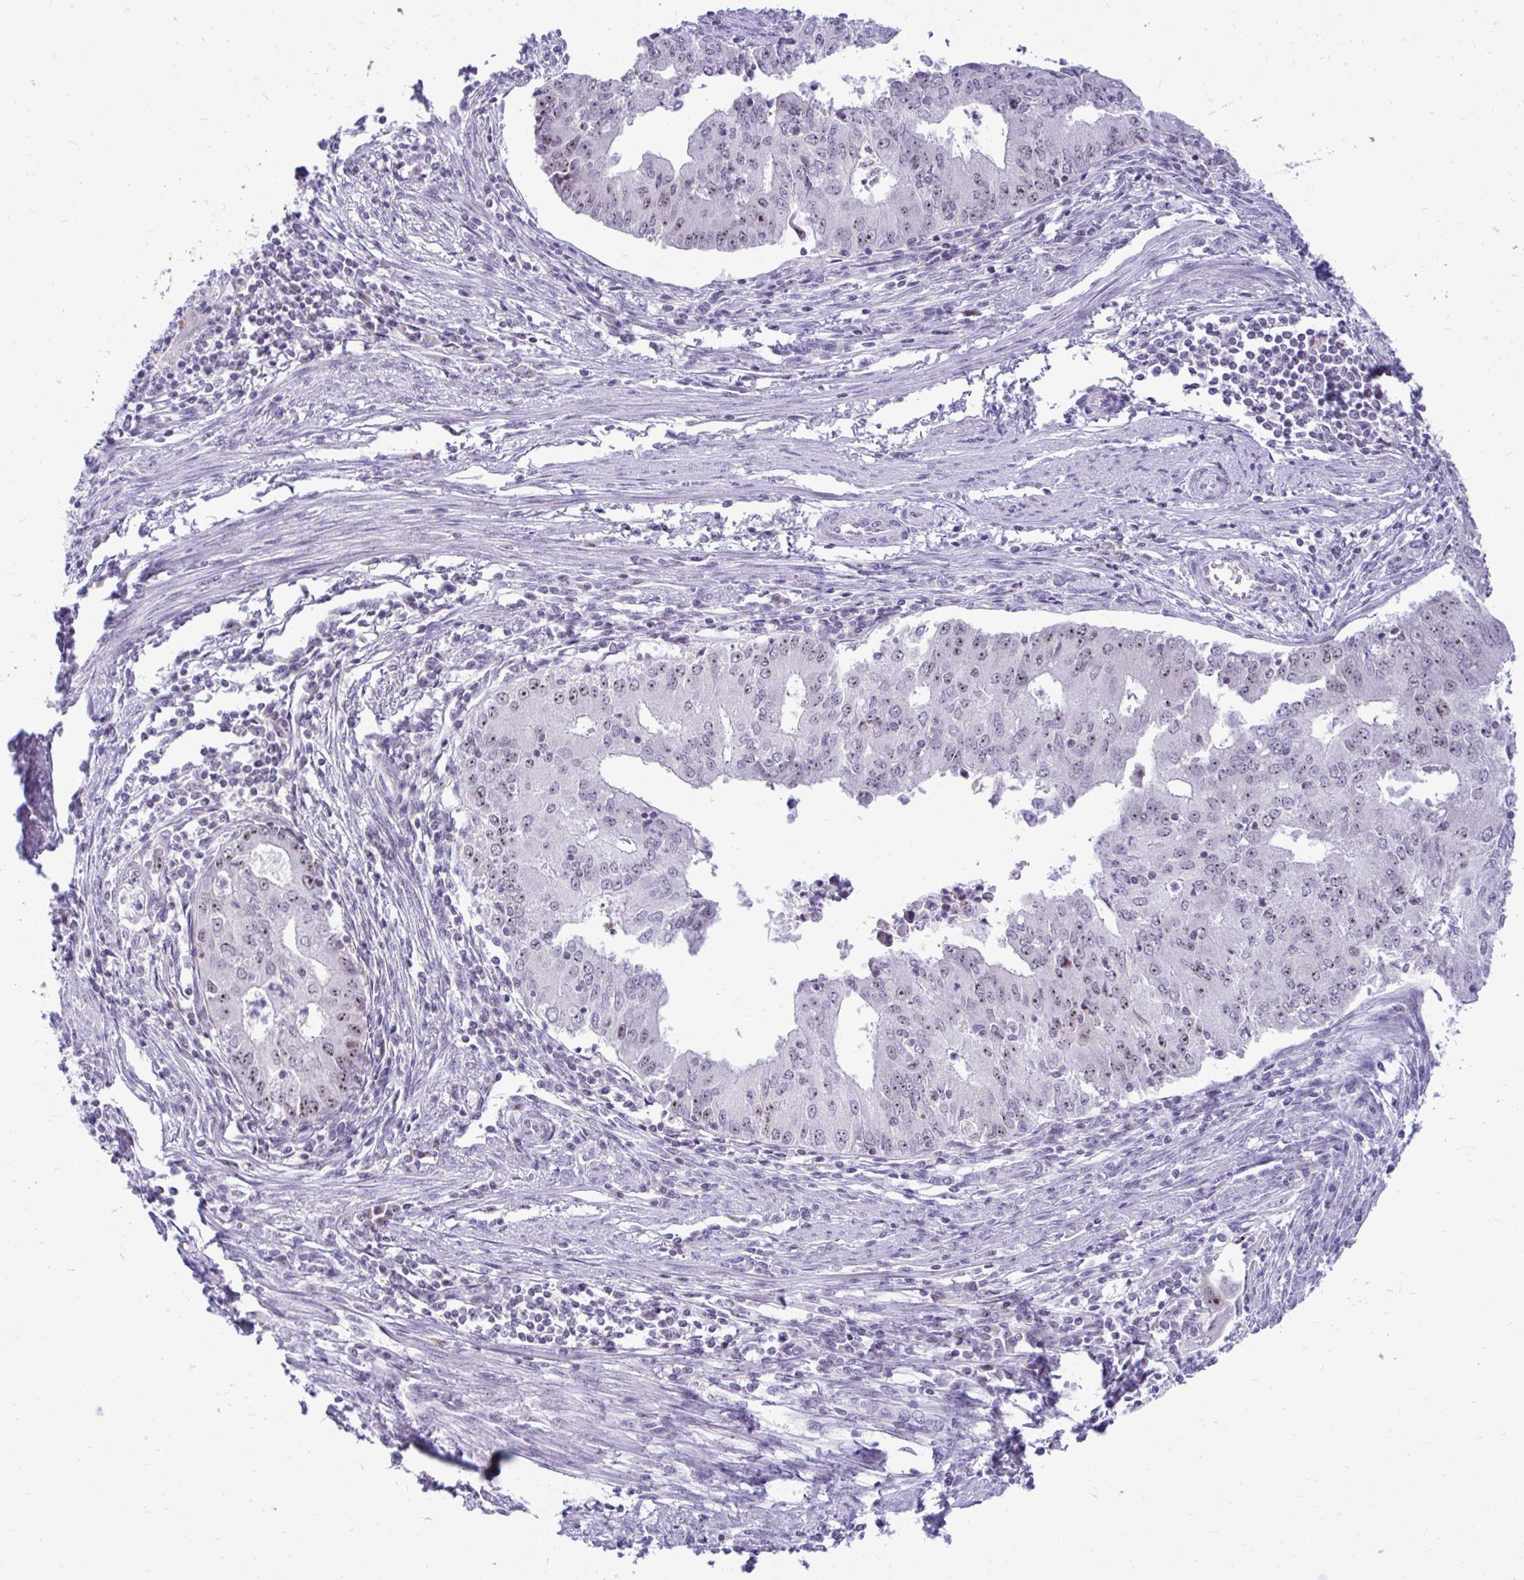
{"staining": {"intensity": "weak", "quantity": "<25%", "location": "nuclear"}, "tissue": "endometrial cancer", "cell_type": "Tumor cells", "image_type": "cancer", "snomed": [{"axis": "morphology", "description": "Adenocarcinoma, NOS"}, {"axis": "topography", "description": "Endometrium"}], "caption": "DAB immunohistochemical staining of adenocarcinoma (endometrial) reveals no significant positivity in tumor cells. (Stains: DAB (3,3'-diaminobenzidine) immunohistochemistry with hematoxylin counter stain, Microscopy: brightfield microscopy at high magnification).", "gene": "NIFK", "patient": {"sex": "female", "age": 50}}